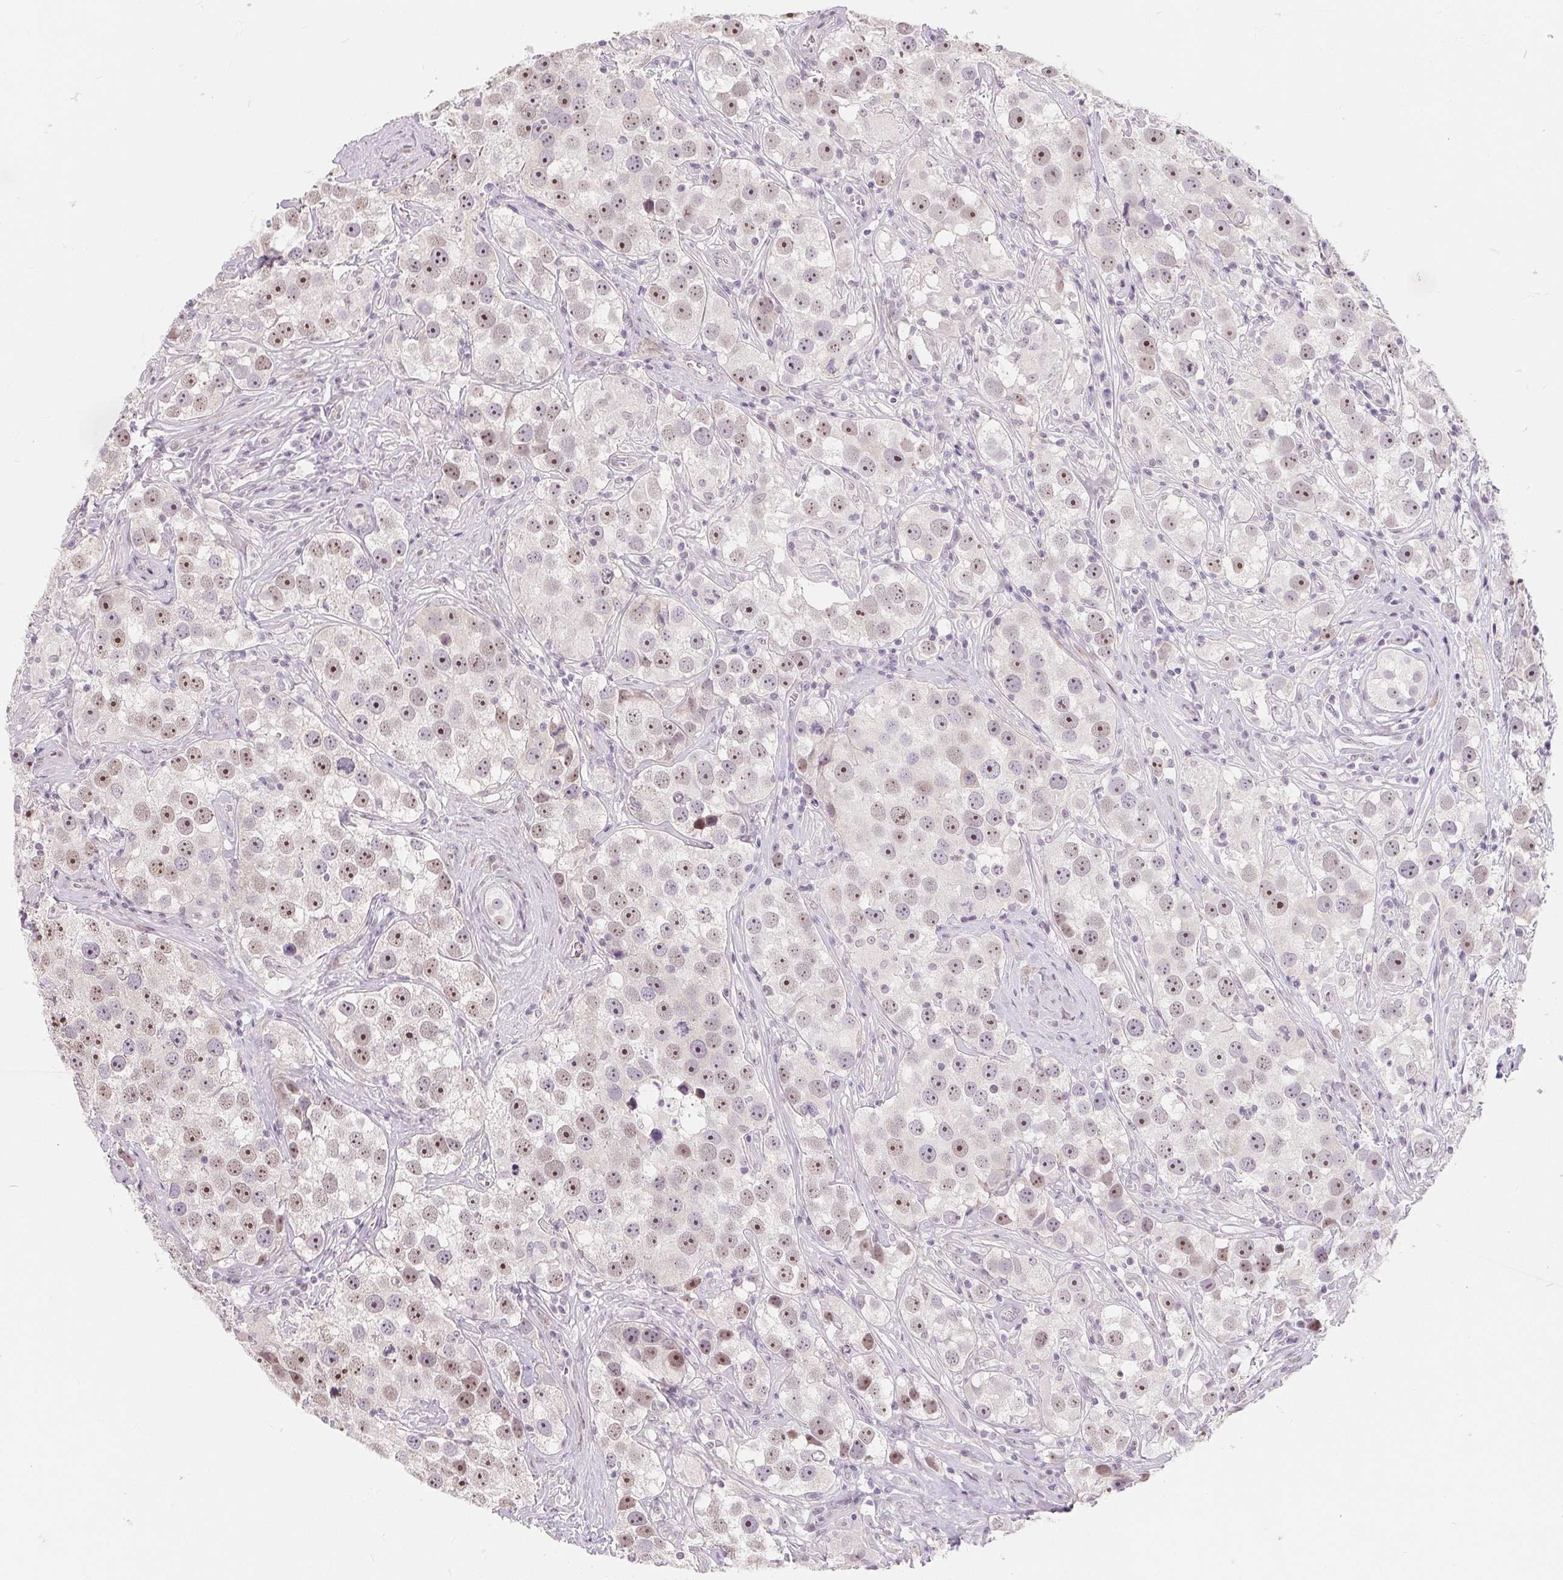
{"staining": {"intensity": "moderate", "quantity": "25%-75%", "location": "nuclear"}, "tissue": "testis cancer", "cell_type": "Tumor cells", "image_type": "cancer", "snomed": [{"axis": "morphology", "description": "Seminoma, NOS"}, {"axis": "topography", "description": "Testis"}], "caption": "Immunohistochemical staining of testis cancer (seminoma) displays moderate nuclear protein positivity in approximately 25%-75% of tumor cells.", "gene": "NRG2", "patient": {"sex": "male", "age": 49}}